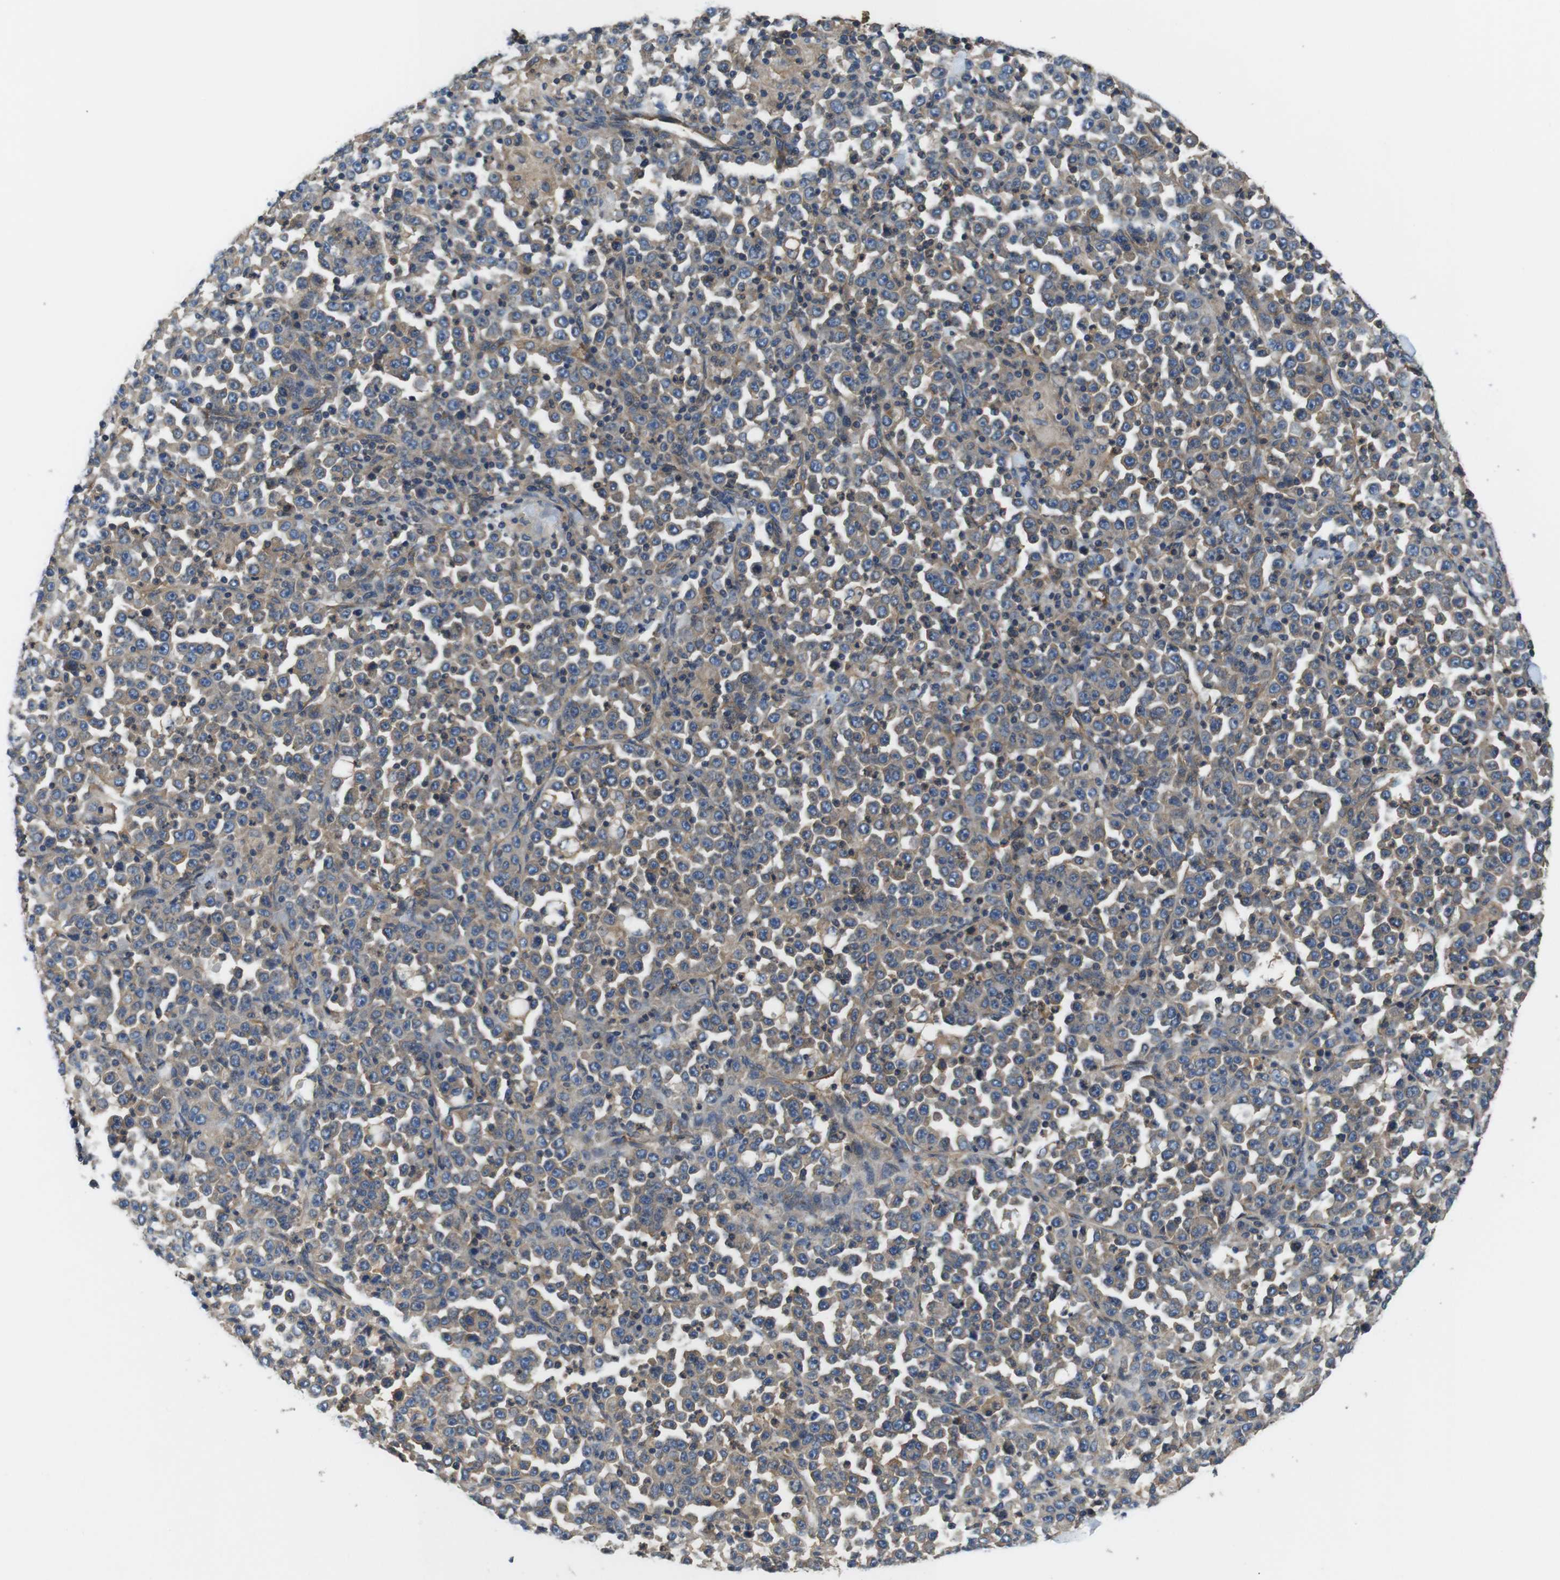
{"staining": {"intensity": "weak", "quantity": "<25%", "location": "cytoplasmic/membranous"}, "tissue": "stomach cancer", "cell_type": "Tumor cells", "image_type": "cancer", "snomed": [{"axis": "morphology", "description": "Normal tissue, NOS"}, {"axis": "morphology", "description": "Adenocarcinoma, NOS"}, {"axis": "topography", "description": "Stomach, upper"}, {"axis": "topography", "description": "Stomach"}], "caption": "Tumor cells show no significant staining in stomach adenocarcinoma.", "gene": "DCTN1", "patient": {"sex": "male", "age": 59}}